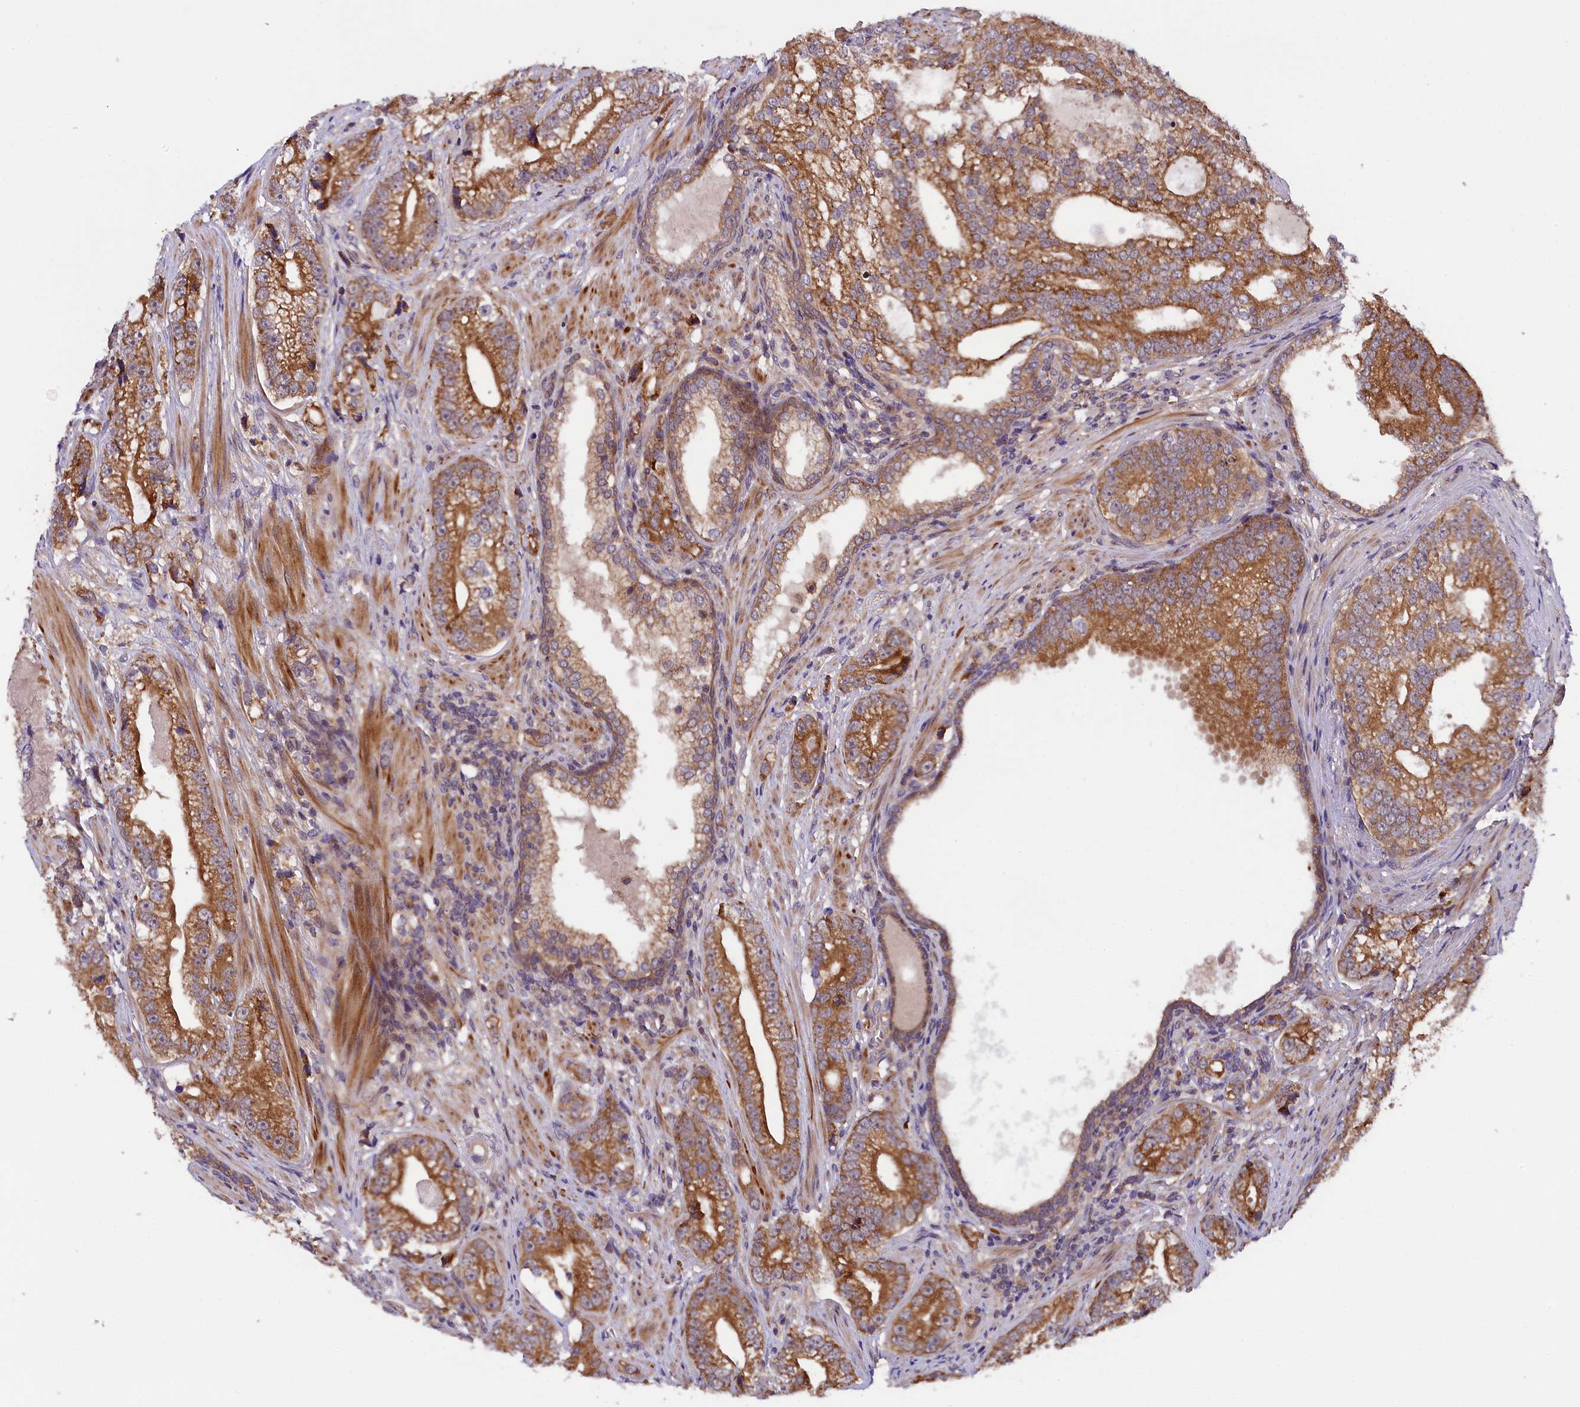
{"staining": {"intensity": "moderate", "quantity": ">75%", "location": "cytoplasmic/membranous"}, "tissue": "prostate cancer", "cell_type": "Tumor cells", "image_type": "cancer", "snomed": [{"axis": "morphology", "description": "Adenocarcinoma, High grade"}, {"axis": "topography", "description": "Prostate"}], "caption": "Brown immunohistochemical staining in human prostate cancer demonstrates moderate cytoplasmic/membranous expression in about >75% of tumor cells. (Stains: DAB in brown, nuclei in blue, Microscopy: brightfield microscopy at high magnification).", "gene": "DOHH", "patient": {"sex": "male", "age": 75}}